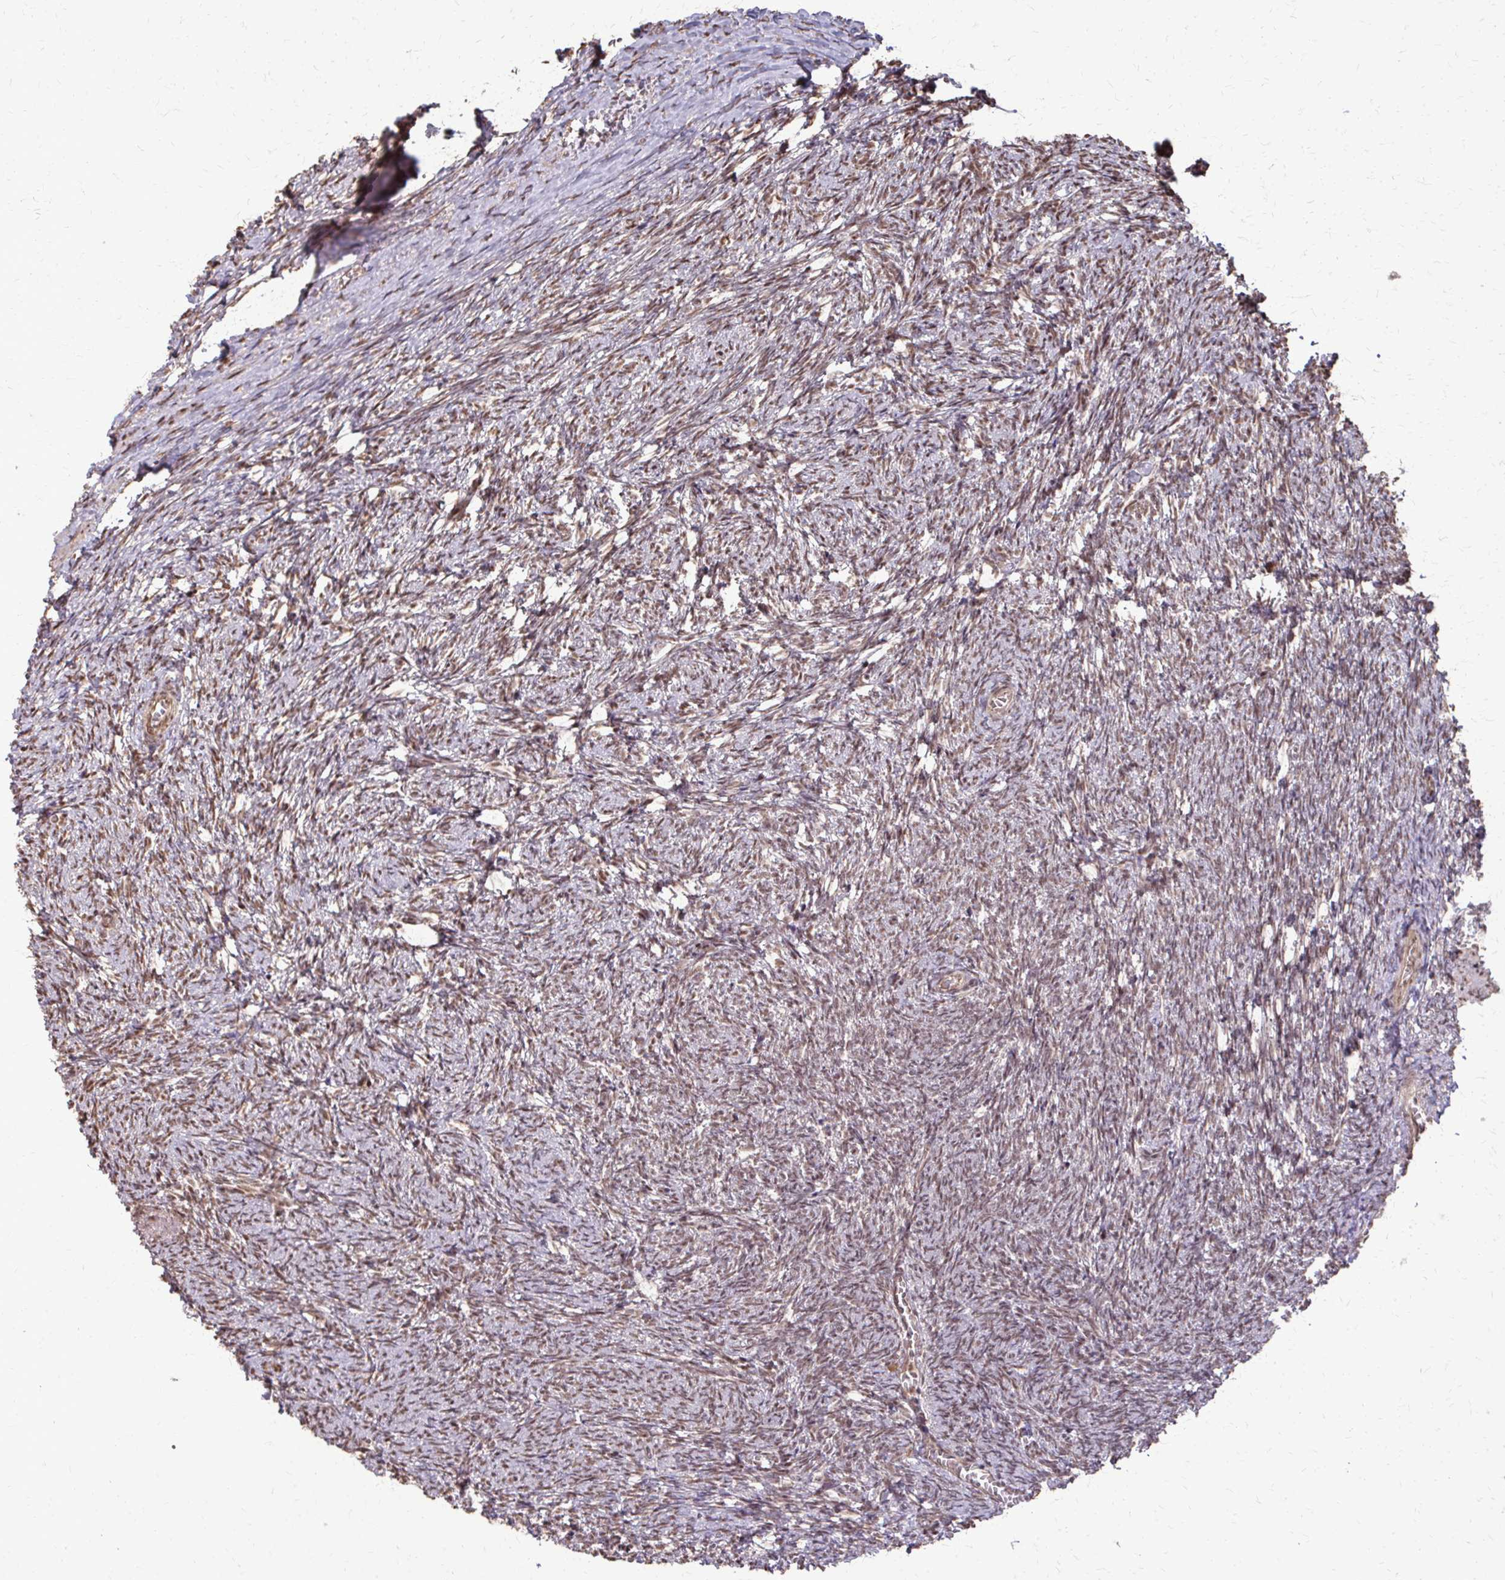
{"staining": {"intensity": "moderate", "quantity": ">75%", "location": "nuclear"}, "tissue": "ovary", "cell_type": "Ovarian stroma cells", "image_type": "normal", "snomed": [{"axis": "morphology", "description": "Normal tissue, NOS"}, {"axis": "topography", "description": "Ovary"}], "caption": "Human ovary stained with a brown dye exhibits moderate nuclear positive expression in about >75% of ovarian stroma cells.", "gene": "SS18", "patient": {"sex": "female", "age": 41}}